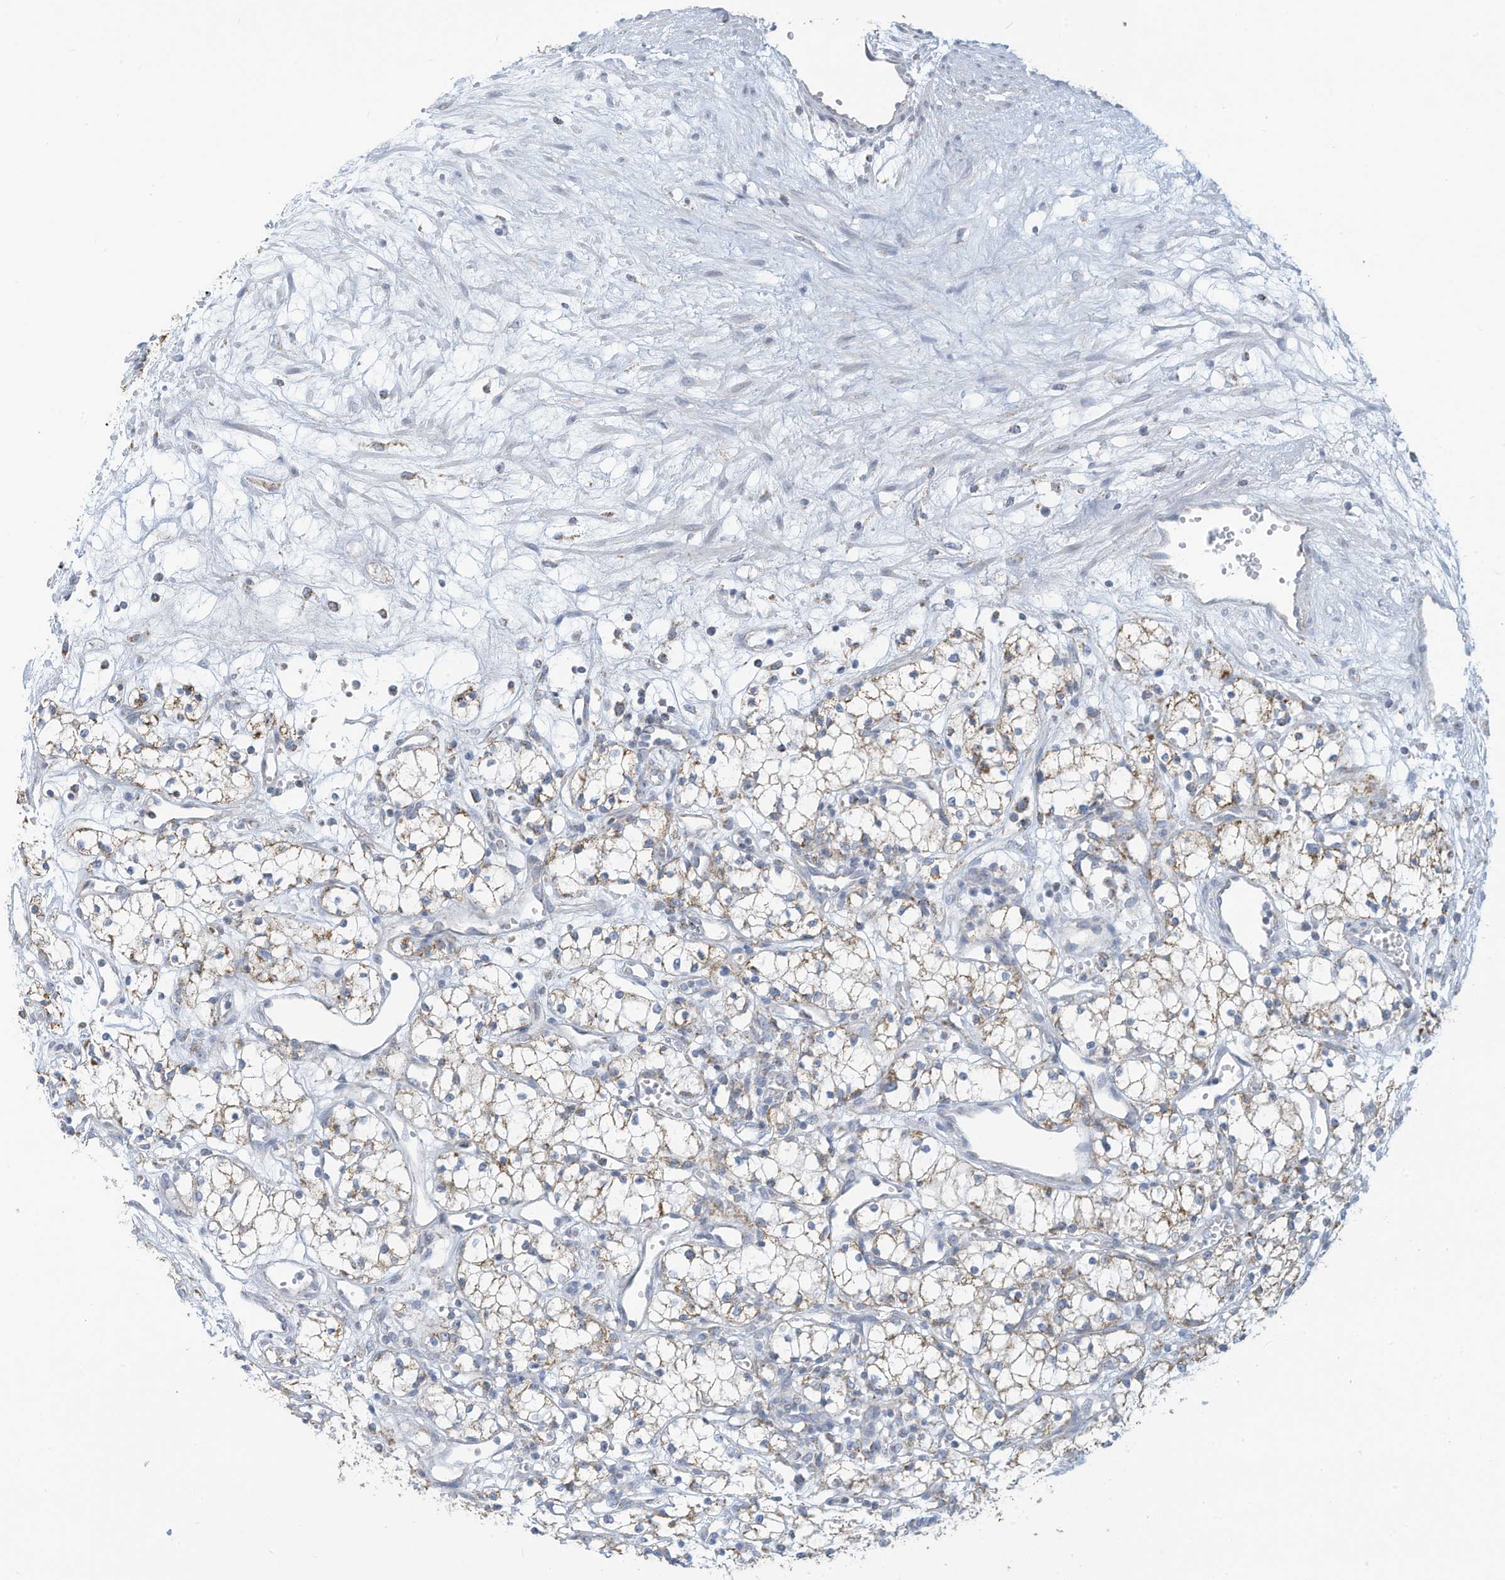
{"staining": {"intensity": "moderate", "quantity": "<25%", "location": "cytoplasmic/membranous"}, "tissue": "renal cancer", "cell_type": "Tumor cells", "image_type": "cancer", "snomed": [{"axis": "morphology", "description": "Adenocarcinoma, NOS"}, {"axis": "topography", "description": "Kidney"}], "caption": "Renal cancer (adenocarcinoma) was stained to show a protein in brown. There is low levels of moderate cytoplasmic/membranous expression in about <25% of tumor cells.", "gene": "NLN", "patient": {"sex": "male", "age": 59}}